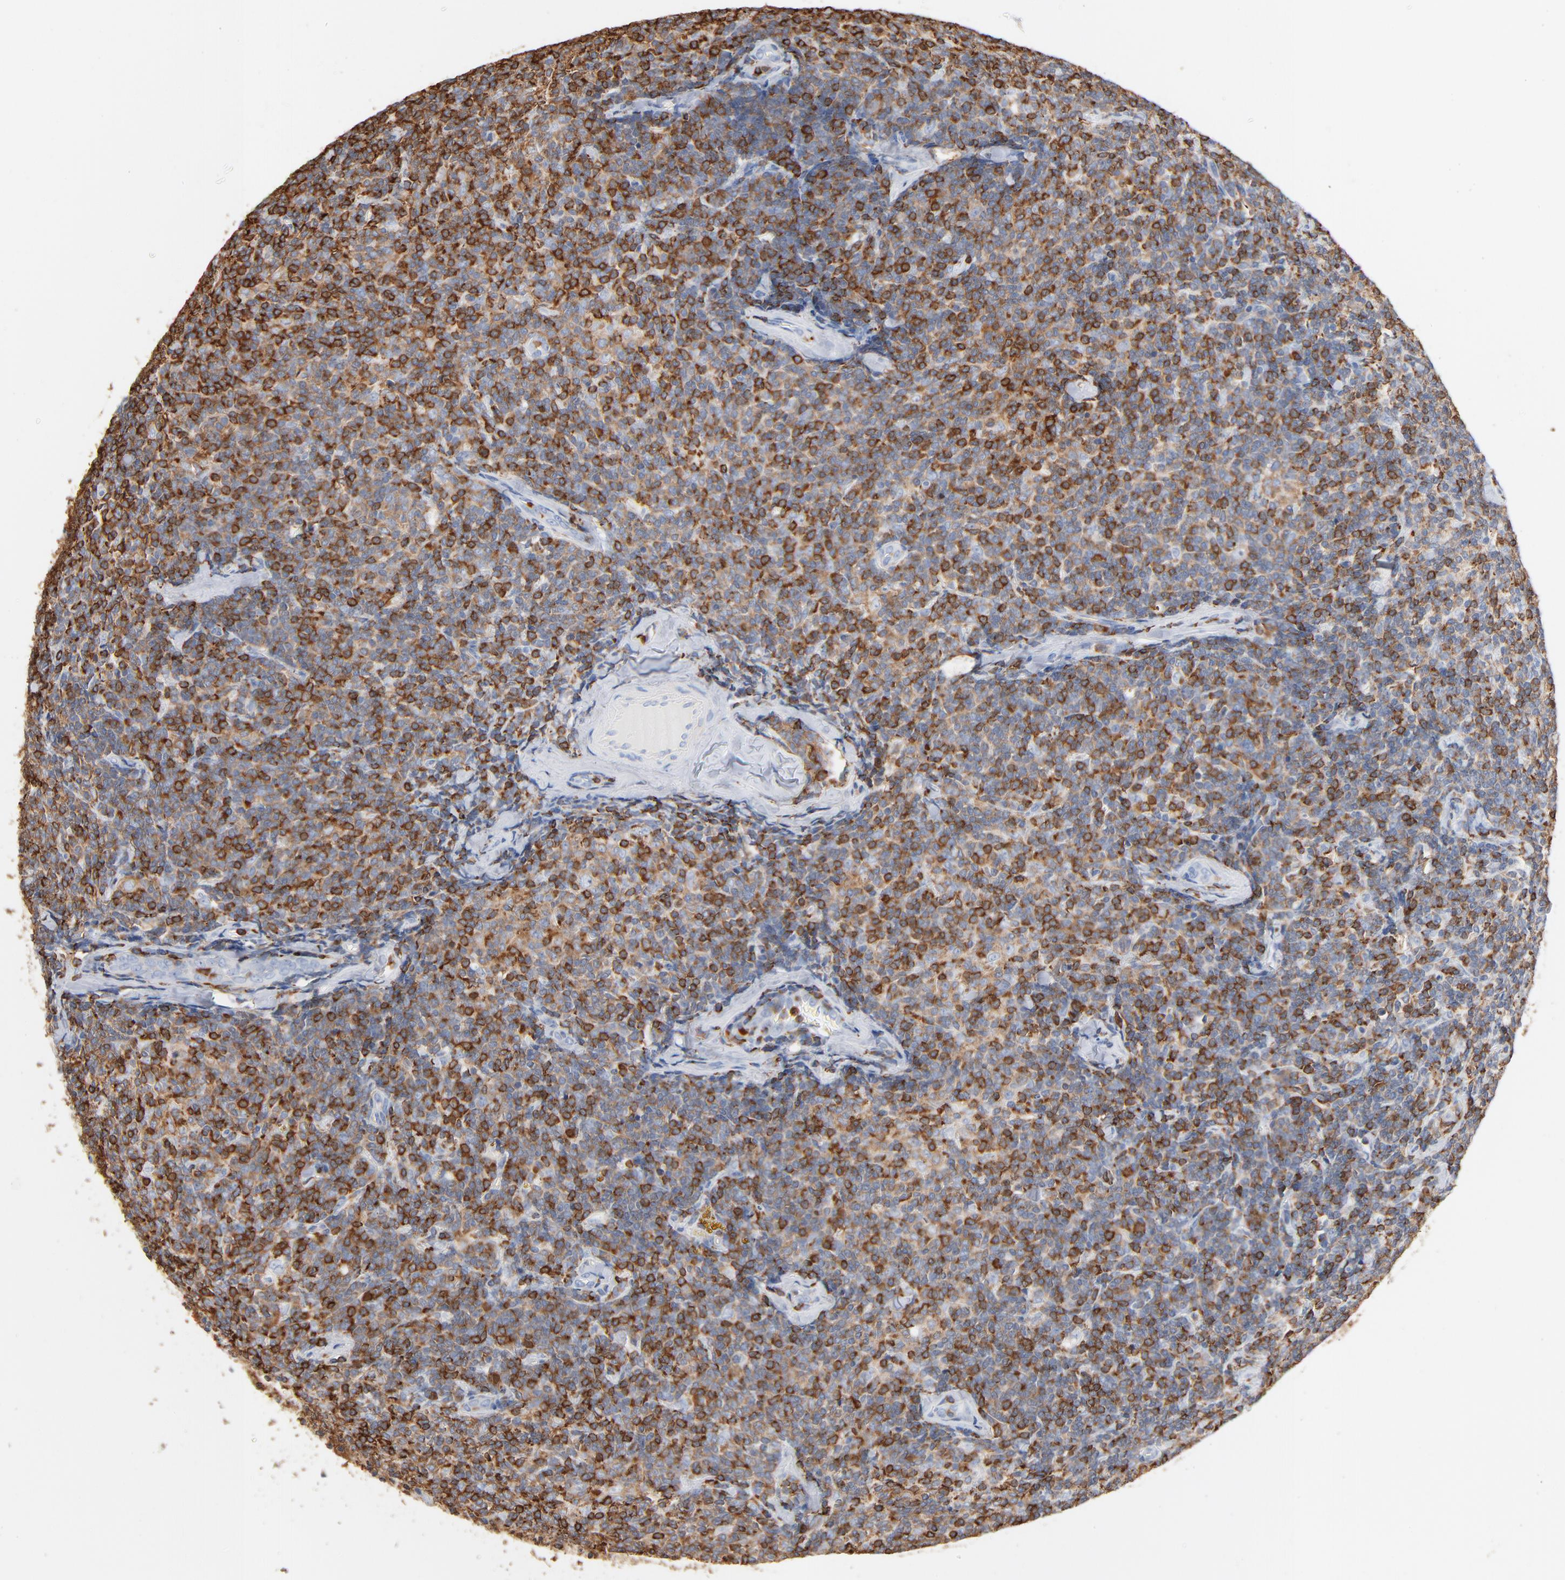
{"staining": {"intensity": "moderate", "quantity": ">75%", "location": "cytoplasmic/membranous"}, "tissue": "lymphoma", "cell_type": "Tumor cells", "image_type": "cancer", "snomed": [{"axis": "morphology", "description": "Malignant lymphoma, non-Hodgkin's type, Low grade"}, {"axis": "topography", "description": "Lymph node"}], "caption": "Immunohistochemical staining of lymphoma reveals medium levels of moderate cytoplasmic/membranous protein staining in about >75% of tumor cells.", "gene": "SH3KBP1", "patient": {"sex": "female", "age": 56}}